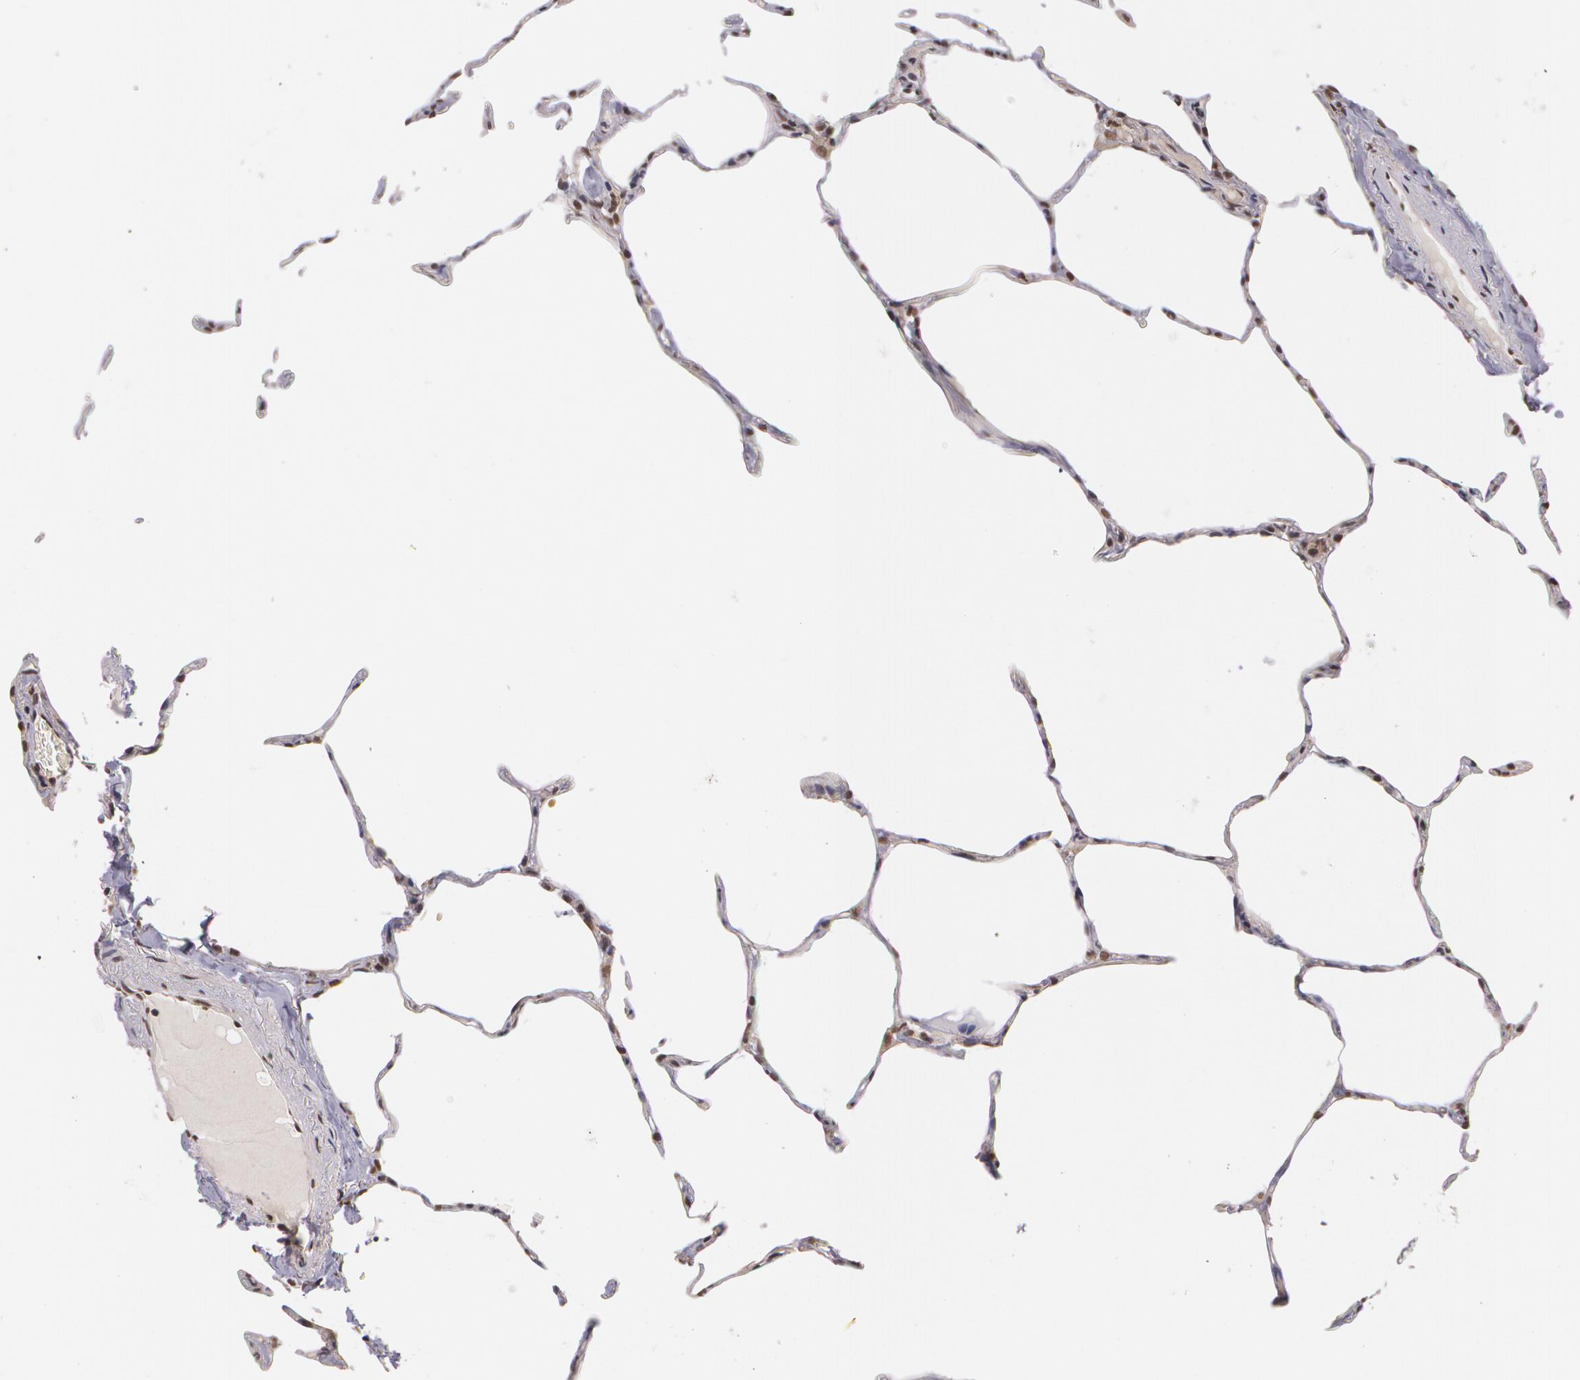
{"staining": {"intensity": "moderate", "quantity": "25%-75%", "location": "nuclear"}, "tissue": "lung", "cell_type": "Alveolar cells", "image_type": "normal", "snomed": [{"axis": "morphology", "description": "Normal tissue, NOS"}, {"axis": "topography", "description": "Lung"}], "caption": "Normal lung exhibits moderate nuclear staining in about 25%-75% of alveolar cells, visualized by immunohistochemistry.", "gene": "ALX1", "patient": {"sex": "female", "age": 75}}